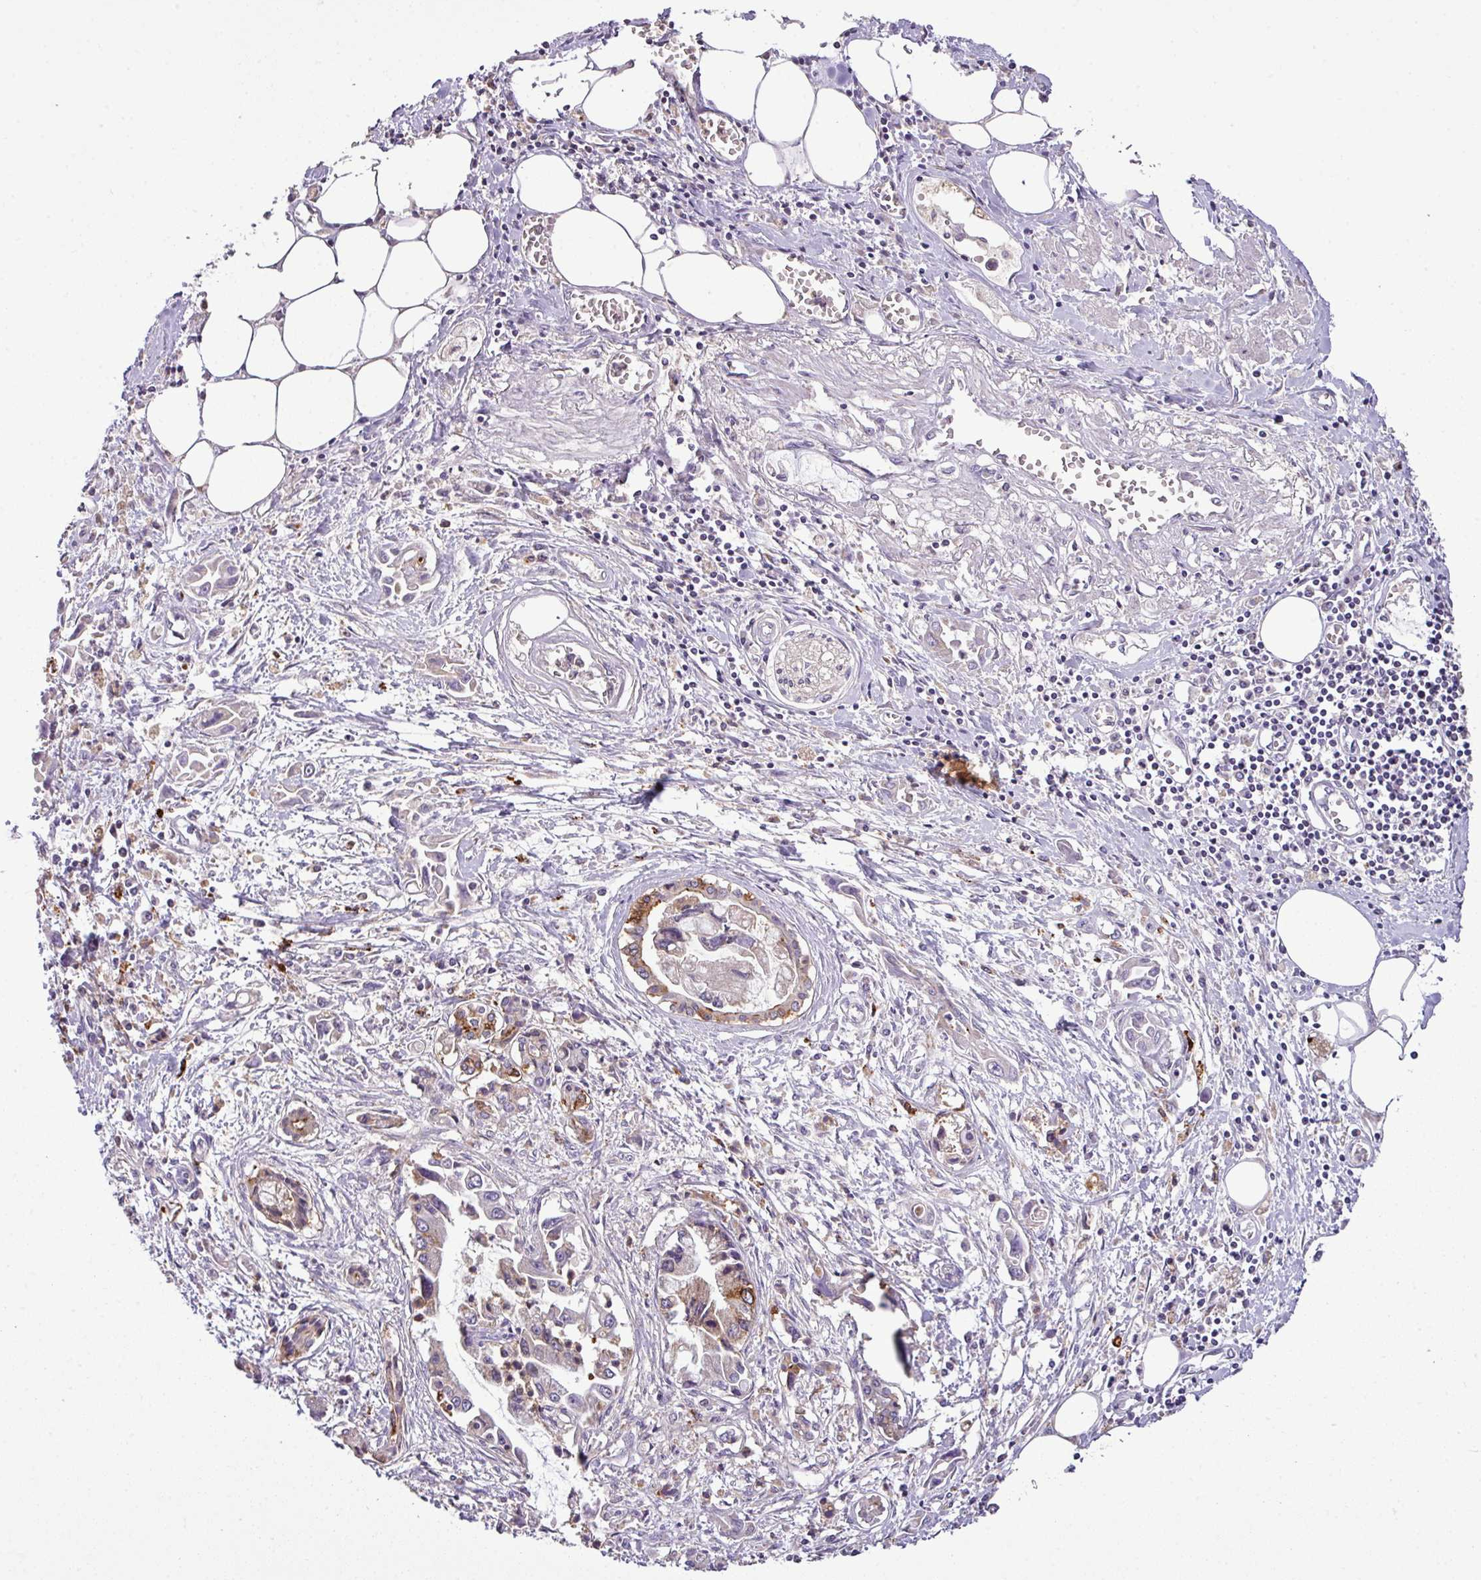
{"staining": {"intensity": "moderate", "quantity": "<25%", "location": "cytoplasmic/membranous"}, "tissue": "pancreatic cancer", "cell_type": "Tumor cells", "image_type": "cancer", "snomed": [{"axis": "morphology", "description": "Adenocarcinoma, NOS"}, {"axis": "topography", "description": "Pancreas"}], "caption": "About <25% of tumor cells in human pancreatic cancer (adenocarcinoma) show moderate cytoplasmic/membranous protein staining as visualized by brown immunohistochemical staining.", "gene": "SMCO4", "patient": {"sex": "male", "age": 84}}